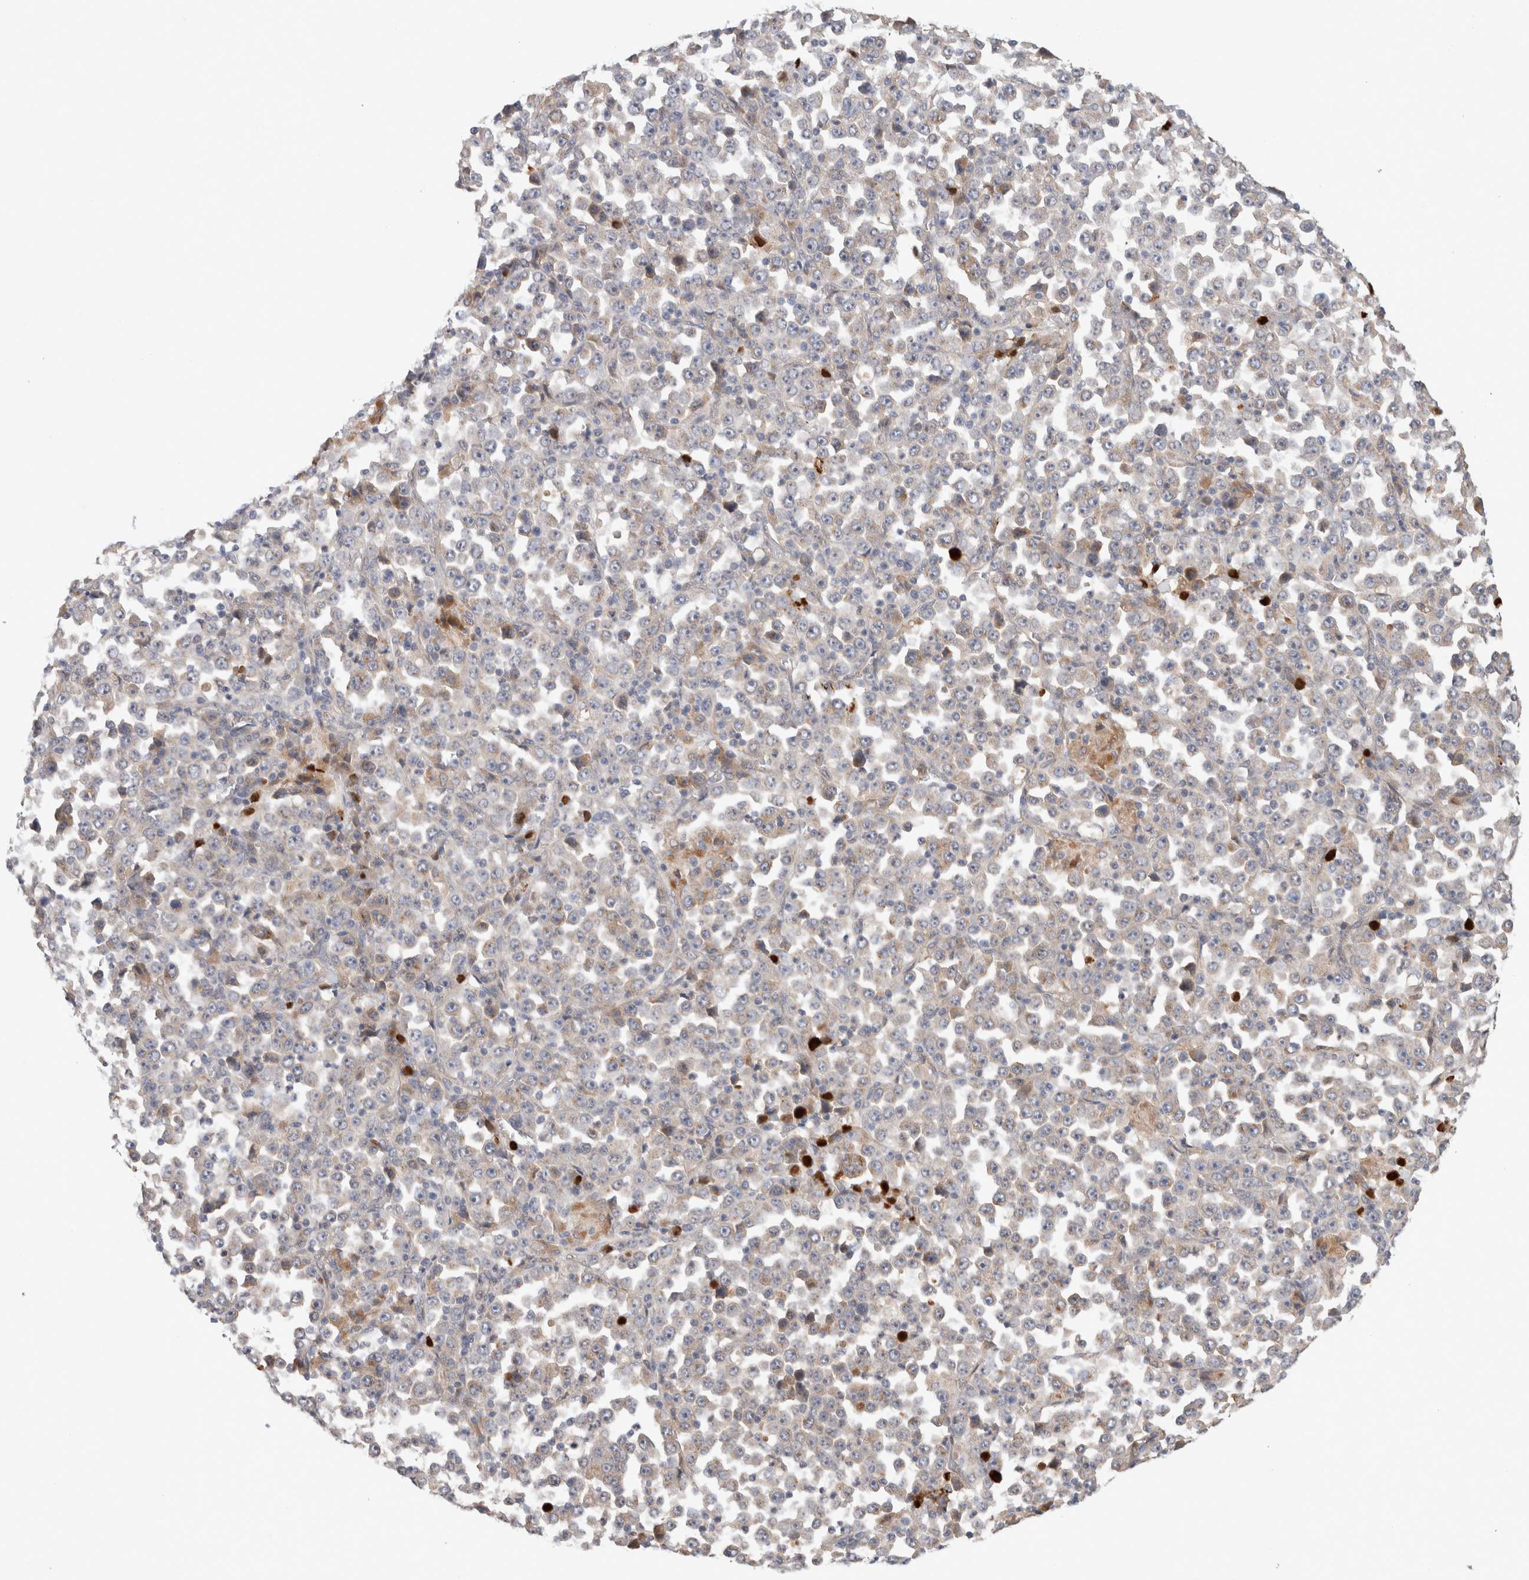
{"staining": {"intensity": "weak", "quantity": "<25%", "location": "cytoplasmic/membranous"}, "tissue": "stomach cancer", "cell_type": "Tumor cells", "image_type": "cancer", "snomed": [{"axis": "morphology", "description": "Normal tissue, NOS"}, {"axis": "morphology", "description": "Adenocarcinoma, NOS"}, {"axis": "topography", "description": "Stomach, upper"}, {"axis": "topography", "description": "Stomach"}], "caption": "This is an immunohistochemistry (IHC) histopathology image of adenocarcinoma (stomach). There is no expression in tumor cells.", "gene": "SGK1", "patient": {"sex": "male", "age": 59}}